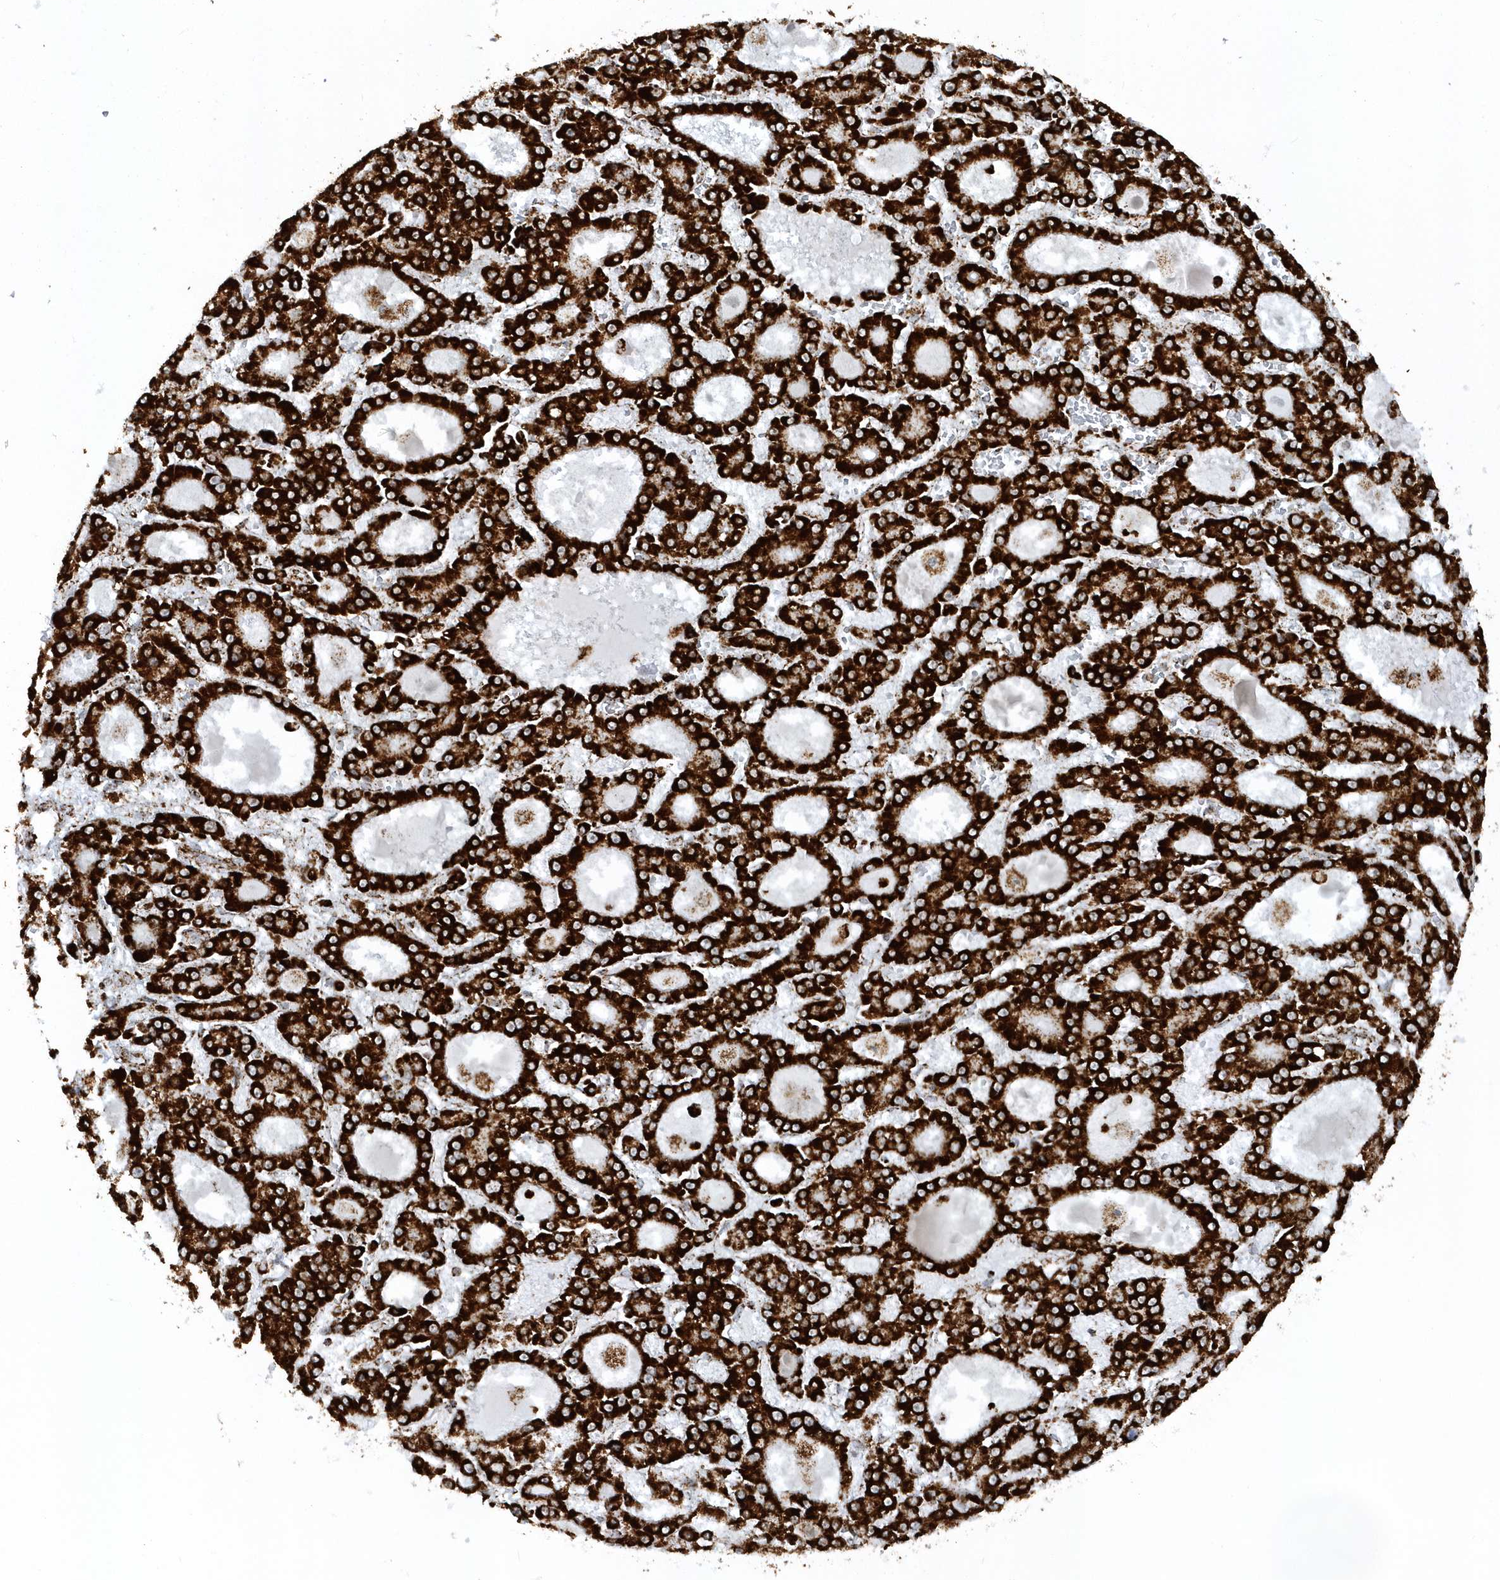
{"staining": {"intensity": "strong", "quantity": ">75%", "location": "cytoplasmic/membranous"}, "tissue": "liver cancer", "cell_type": "Tumor cells", "image_type": "cancer", "snomed": [{"axis": "morphology", "description": "Carcinoma, Hepatocellular, NOS"}, {"axis": "topography", "description": "Liver"}], "caption": "Immunohistochemical staining of liver hepatocellular carcinoma demonstrates strong cytoplasmic/membranous protein staining in approximately >75% of tumor cells. (DAB = brown stain, brightfield microscopy at high magnification).", "gene": "CRY2", "patient": {"sex": "male", "age": 70}}